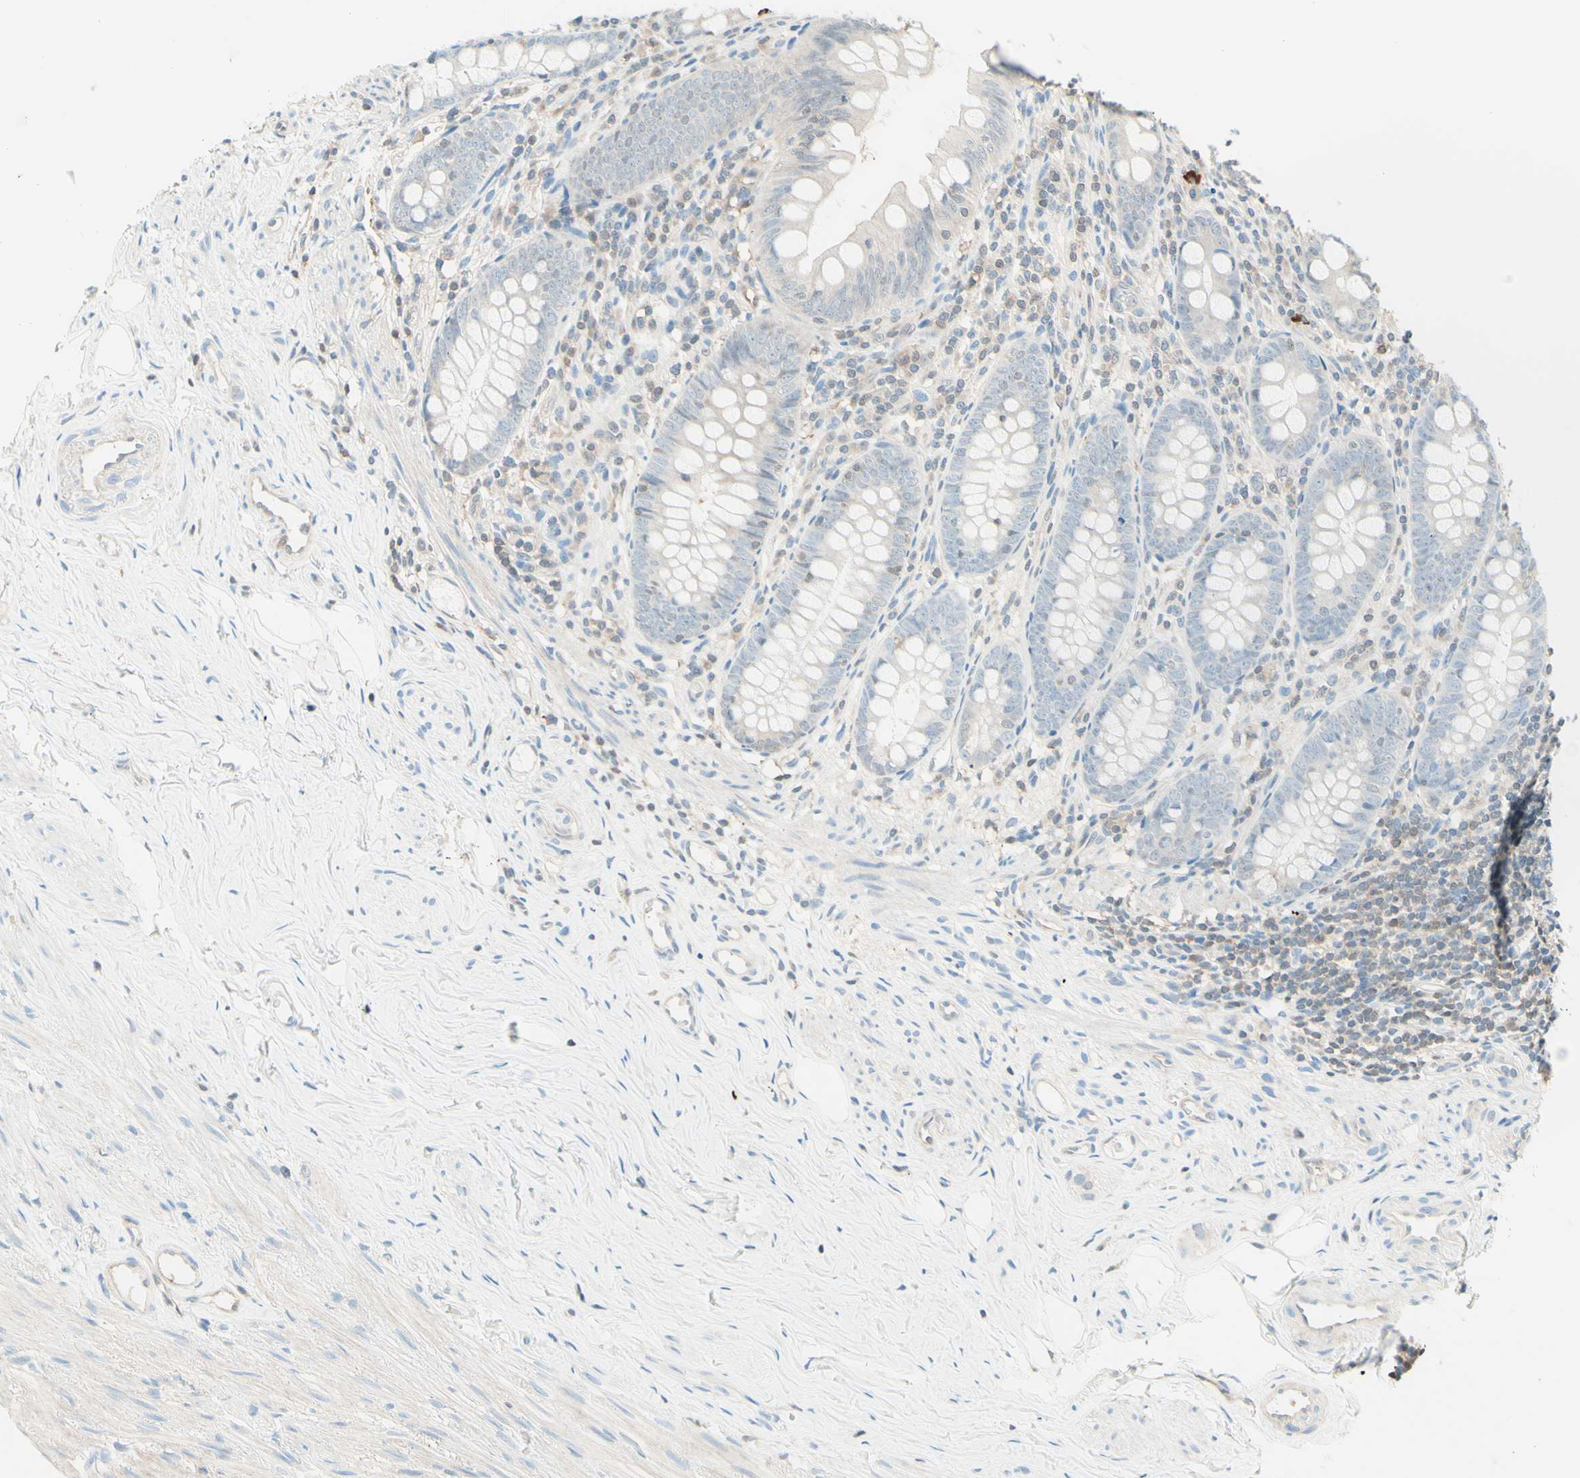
{"staining": {"intensity": "negative", "quantity": "none", "location": "none"}, "tissue": "appendix", "cell_type": "Glandular cells", "image_type": "normal", "snomed": [{"axis": "morphology", "description": "Normal tissue, NOS"}, {"axis": "topography", "description": "Appendix"}], "caption": "Appendix stained for a protein using immunohistochemistry (IHC) displays no expression glandular cells.", "gene": "UPK3B", "patient": {"sex": "female", "age": 77}}